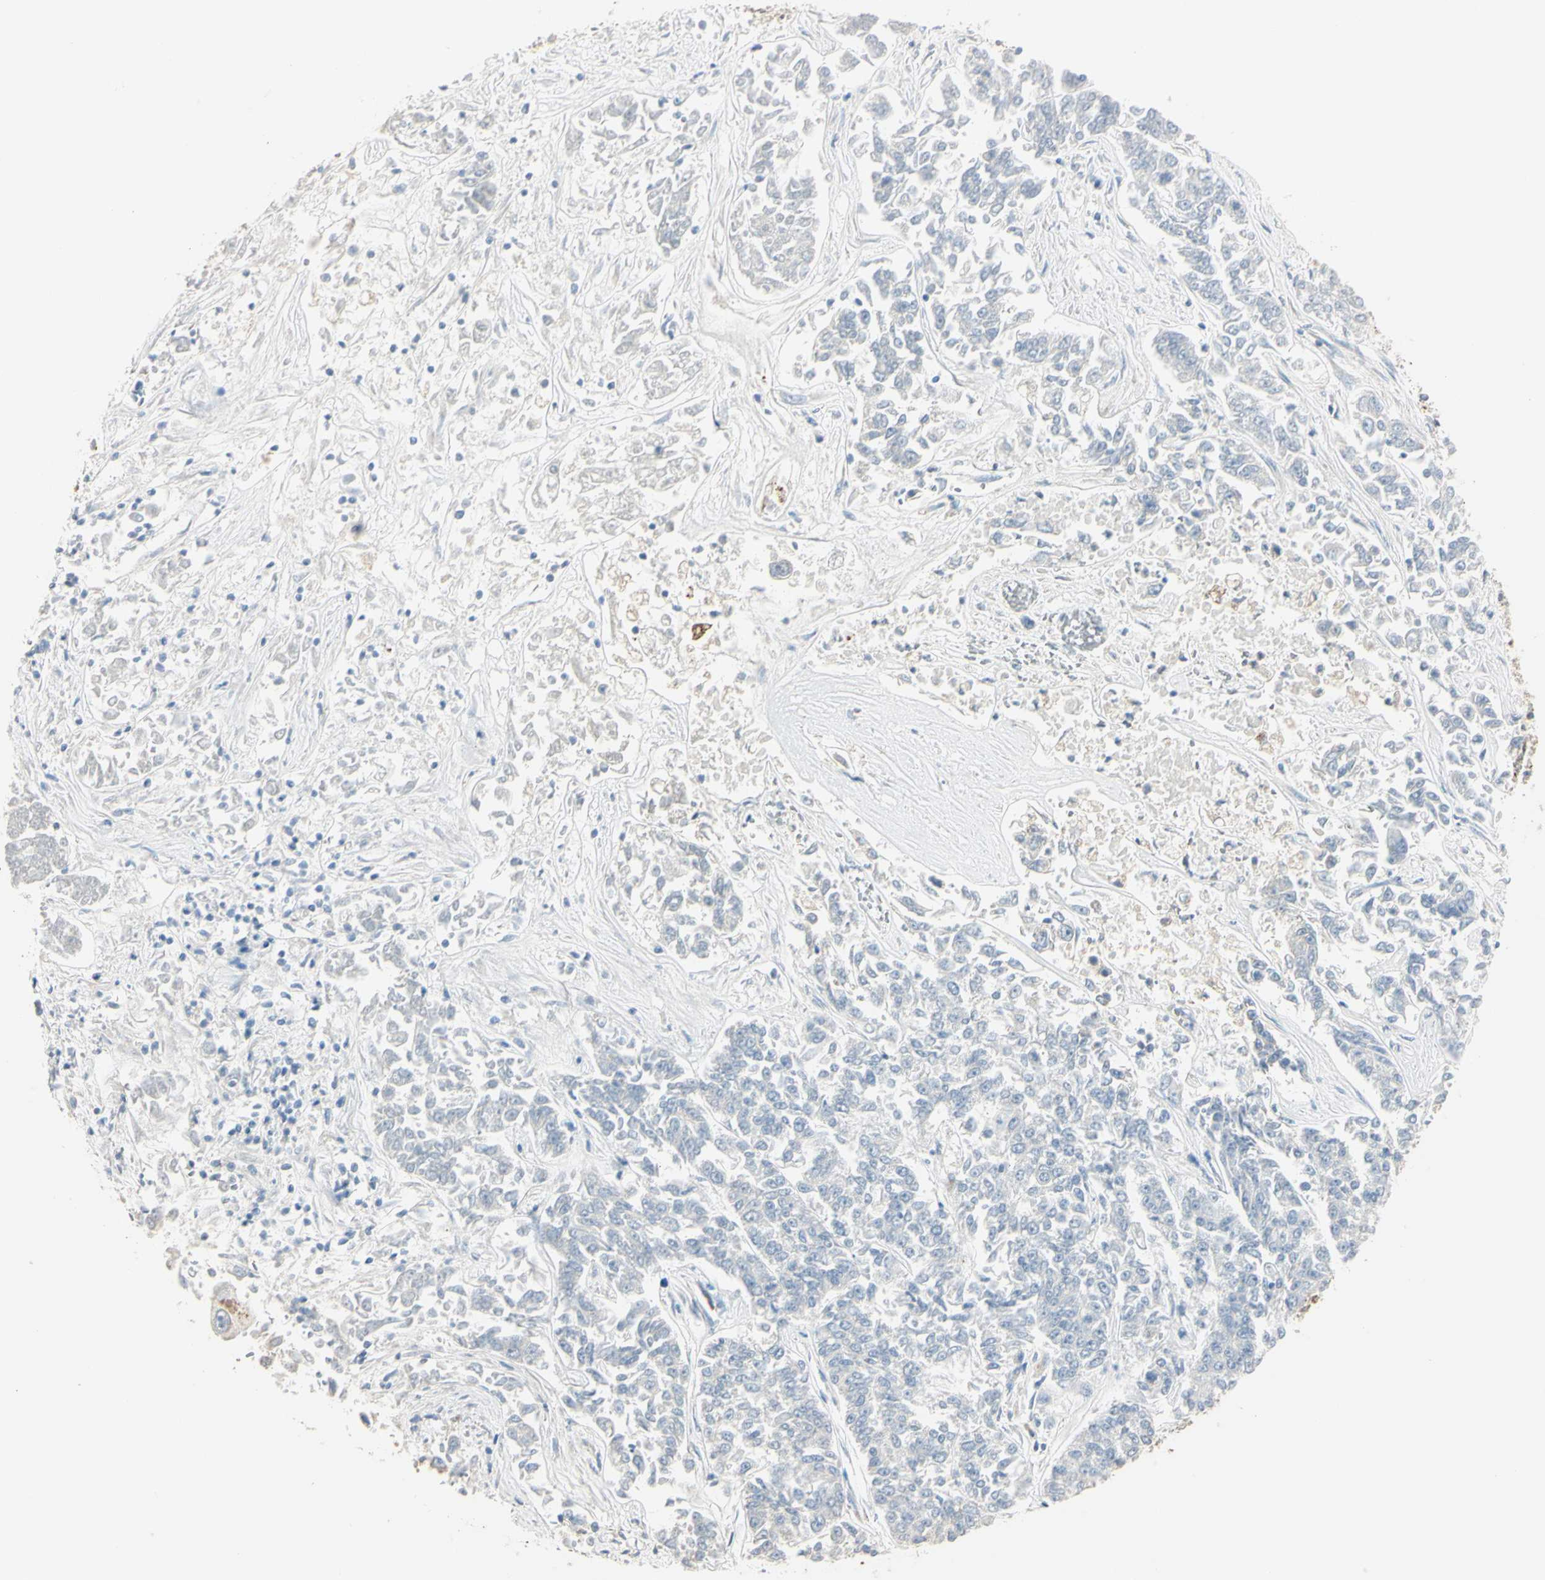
{"staining": {"intensity": "negative", "quantity": "none", "location": "none"}, "tissue": "lung cancer", "cell_type": "Tumor cells", "image_type": "cancer", "snomed": [{"axis": "morphology", "description": "Adenocarcinoma, NOS"}, {"axis": "topography", "description": "Lung"}], "caption": "IHC micrograph of neoplastic tissue: lung adenocarcinoma stained with DAB (3,3'-diaminobenzidine) reveals no significant protein positivity in tumor cells.", "gene": "ANGPTL1", "patient": {"sex": "male", "age": 84}}